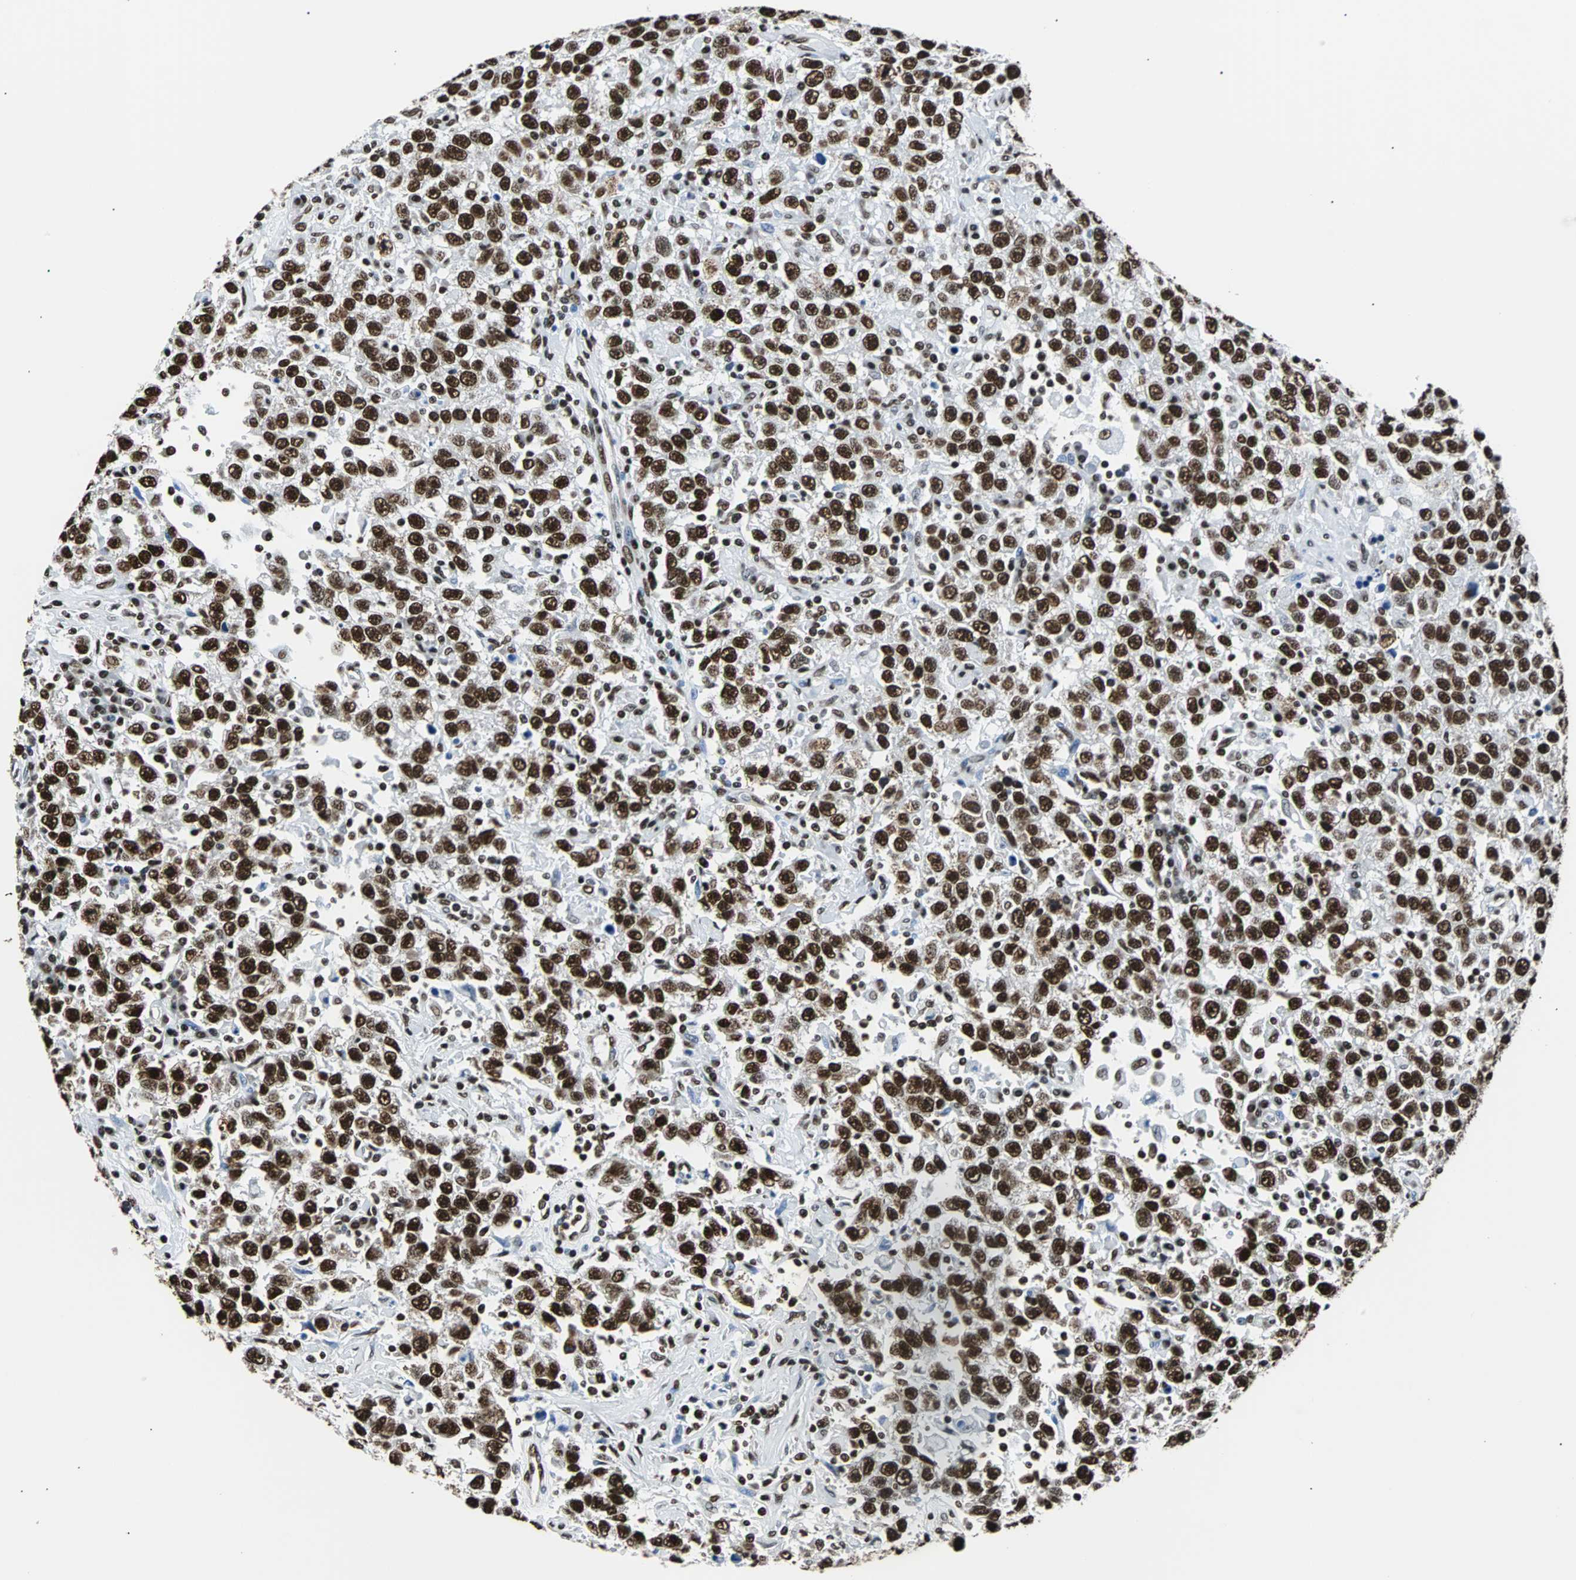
{"staining": {"intensity": "strong", "quantity": ">75%", "location": "nuclear"}, "tissue": "testis cancer", "cell_type": "Tumor cells", "image_type": "cancer", "snomed": [{"axis": "morphology", "description": "Seminoma, NOS"}, {"axis": "topography", "description": "Testis"}], "caption": "IHC staining of seminoma (testis), which demonstrates high levels of strong nuclear positivity in about >75% of tumor cells indicating strong nuclear protein expression. The staining was performed using DAB (brown) for protein detection and nuclei were counterstained in hematoxylin (blue).", "gene": "FUBP1", "patient": {"sex": "male", "age": 41}}